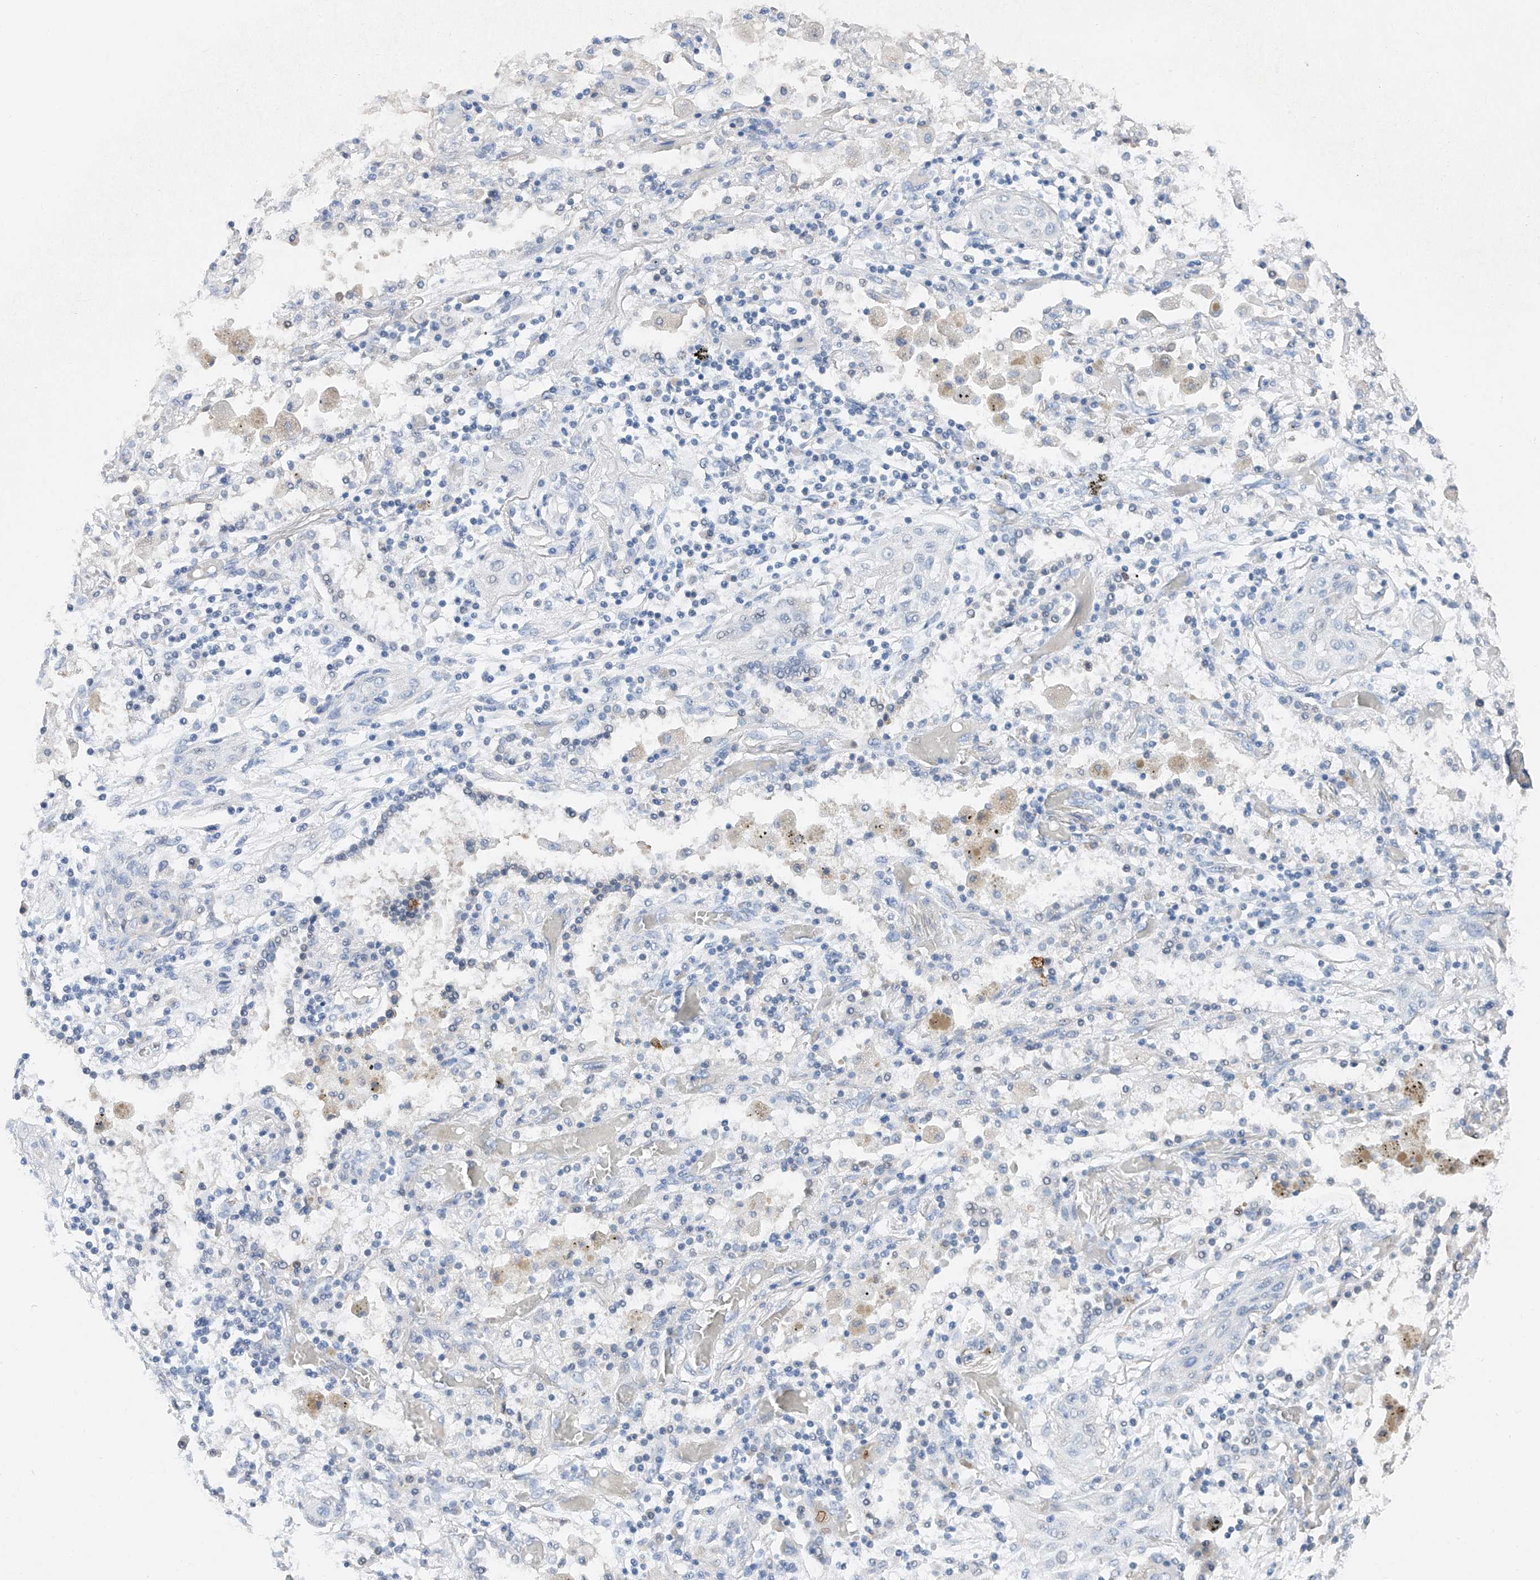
{"staining": {"intensity": "negative", "quantity": "none", "location": "none"}, "tissue": "lung cancer", "cell_type": "Tumor cells", "image_type": "cancer", "snomed": [{"axis": "morphology", "description": "Squamous cell carcinoma, NOS"}, {"axis": "topography", "description": "Lung"}], "caption": "Immunohistochemical staining of human squamous cell carcinoma (lung) shows no significant expression in tumor cells.", "gene": "FUCA2", "patient": {"sex": "female", "age": 47}}